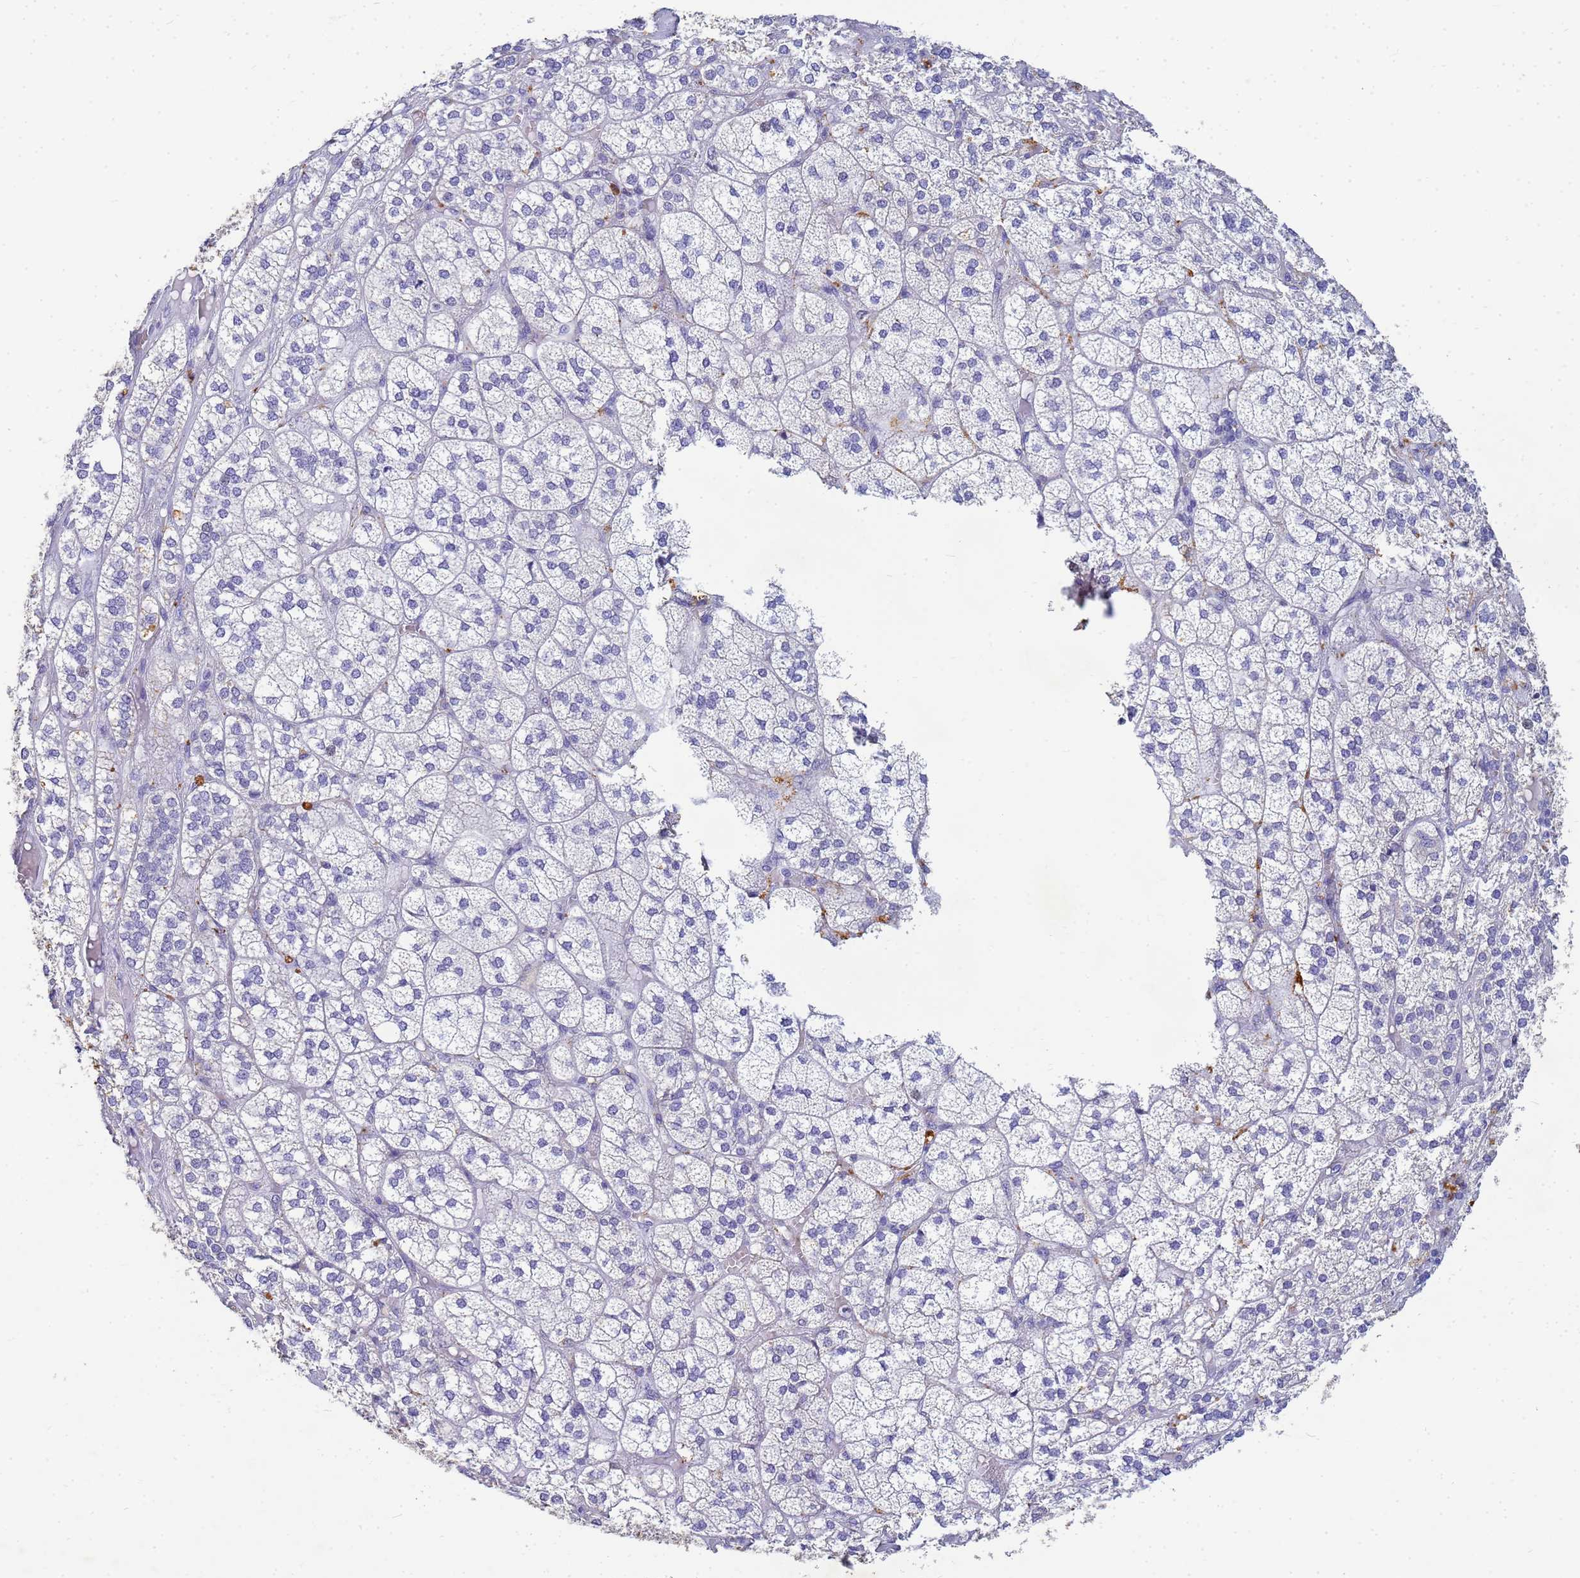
{"staining": {"intensity": "moderate", "quantity": "<25%", "location": "cytoplasmic/membranous"}, "tissue": "adrenal gland", "cell_type": "Glandular cells", "image_type": "normal", "snomed": [{"axis": "morphology", "description": "Normal tissue, NOS"}, {"axis": "topography", "description": "Adrenal gland"}], "caption": "Immunohistochemistry (DAB (3,3'-diaminobenzidine)) staining of normal adrenal gland exhibits moderate cytoplasmic/membranous protein staining in about <25% of glandular cells.", "gene": "B3GNT8", "patient": {"sex": "female", "age": 61}}